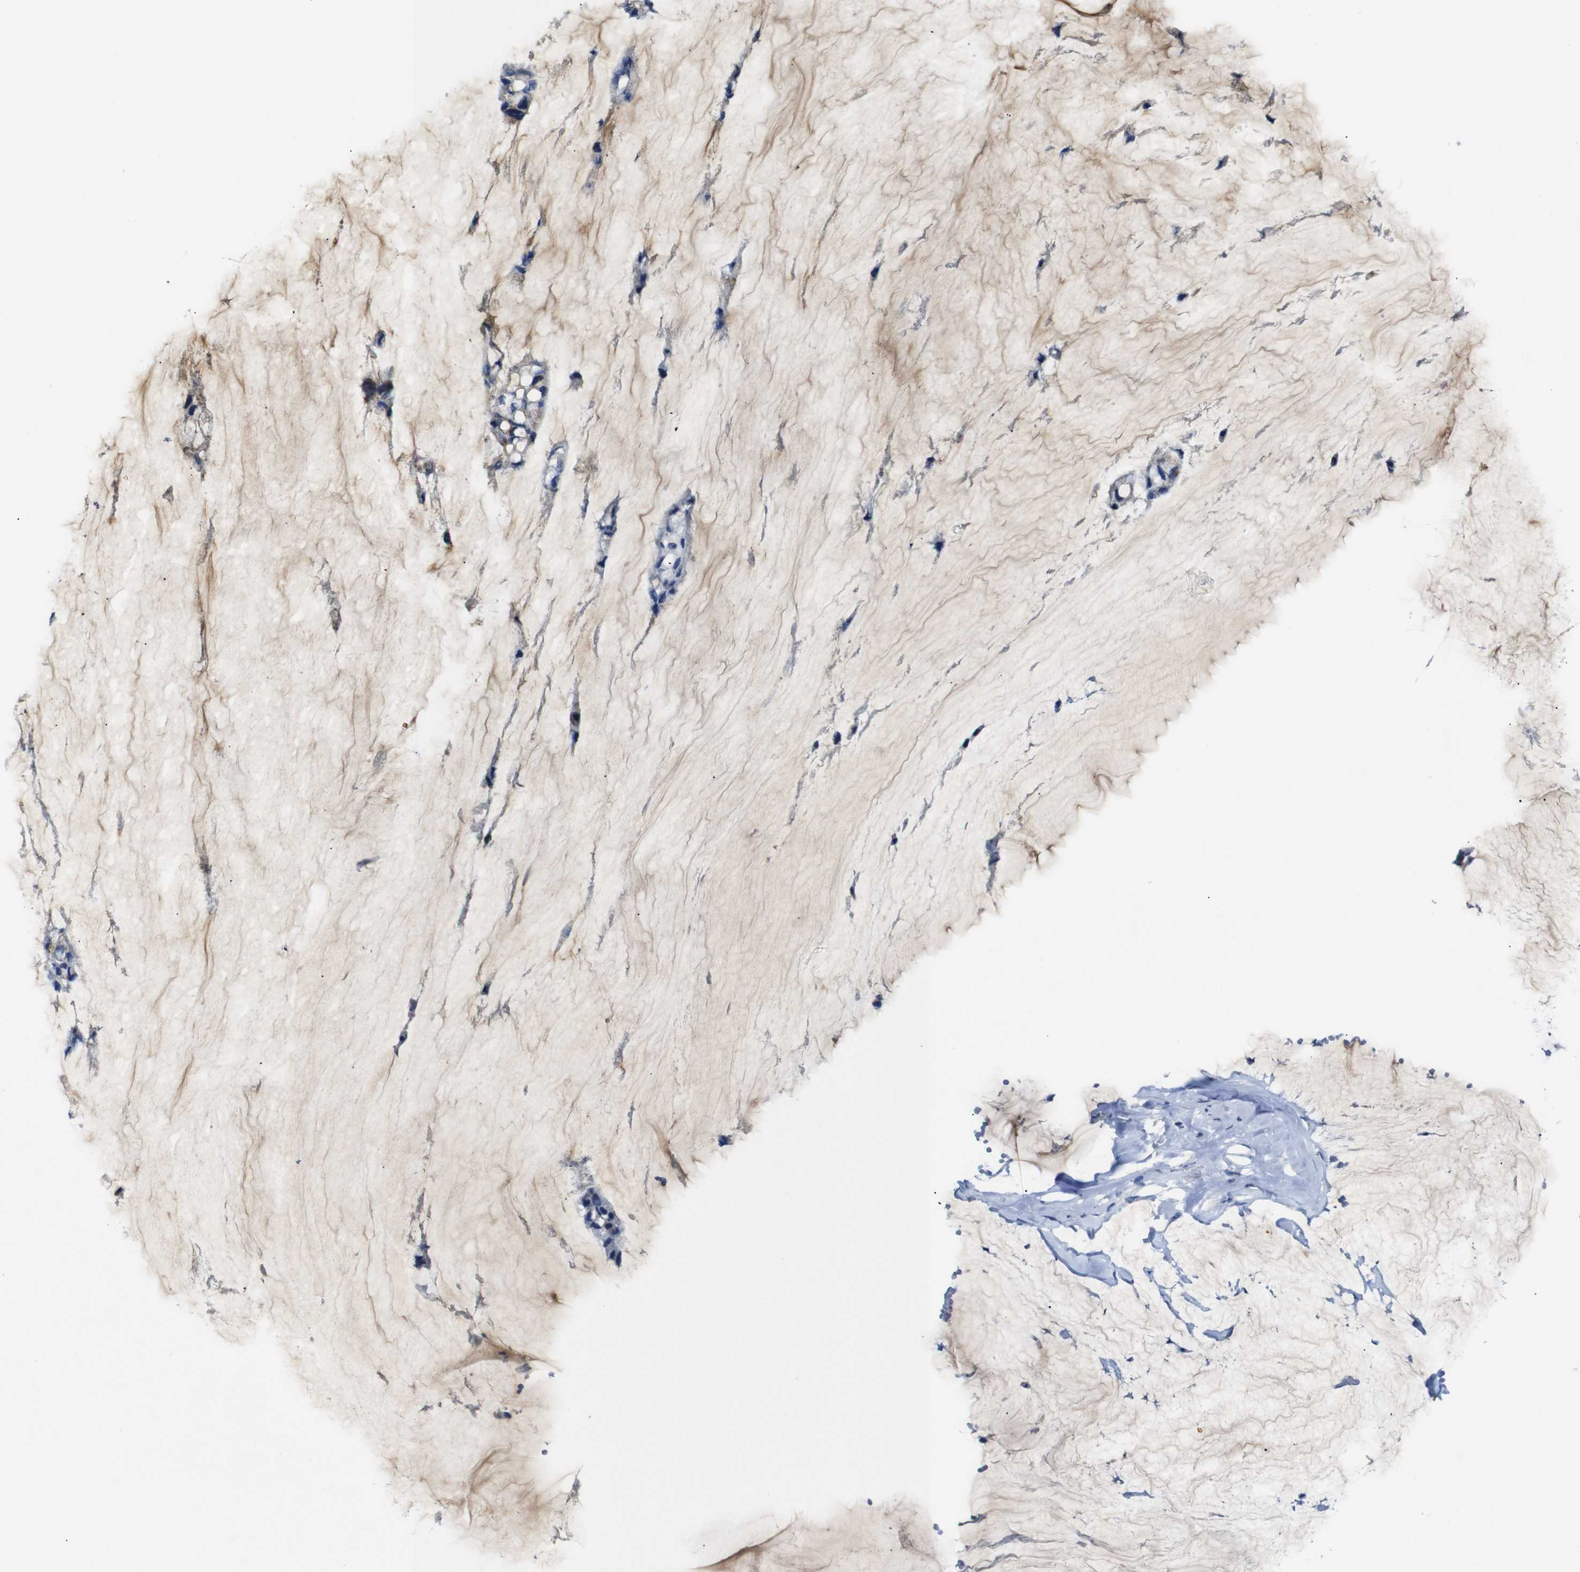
{"staining": {"intensity": "negative", "quantity": "none", "location": "none"}, "tissue": "ovarian cancer", "cell_type": "Tumor cells", "image_type": "cancer", "snomed": [{"axis": "morphology", "description": "Cystadenocarcinoma, mucinous, NOS"}, {"axis": "topography", "description": "Ovary"}], "caption": "Image shows no significant protein positivity in tumor cells of ovarian mucinous cystadenocarcinoma. (DAB immunohistochemistry (IHC) visualized using brightfield microscopy, high magnification).", "gene": "MAOA", "patient": {"sex": "female", "age": 39}}